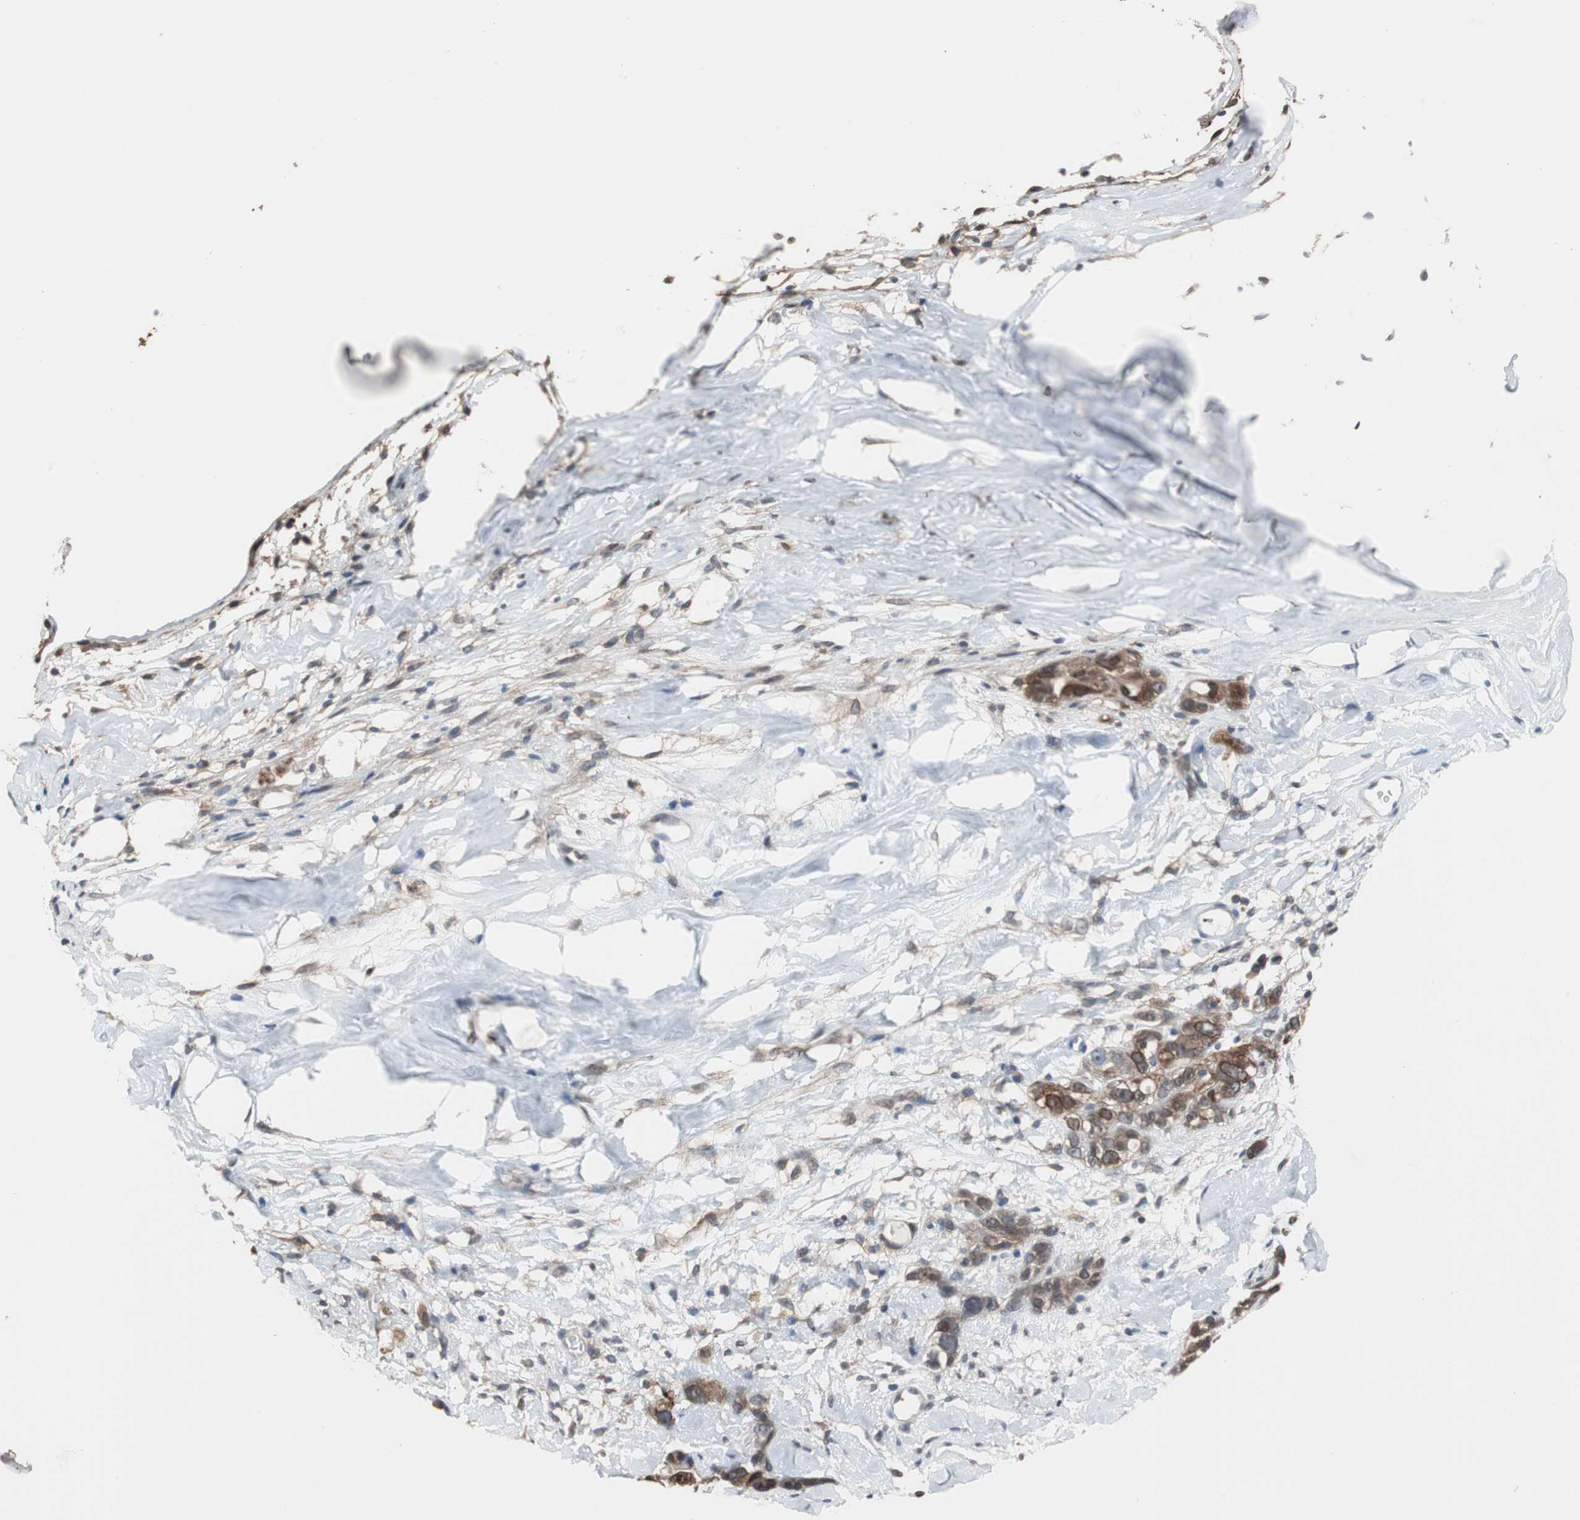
{"staining": {"intensity": "moderate", "quantity": "25%-75%", "location": "cytoplasmic/membranous"}, "tissue": "ovarian cancer", "cell_type": "Tumor cells", "image_type": "cancer", "snomed": [{"axis": "morphology", "description": "Cystadenocarcinoma, serous, NOS"}, {"axis": "topography", "description": "Ovary"}], "caption": "Ovarian cancer stained with a protein marker demonstrates moderate staining in tumor cells.", "gene": "ANXA4", "patient": {"sex": "female", "age": 66}}